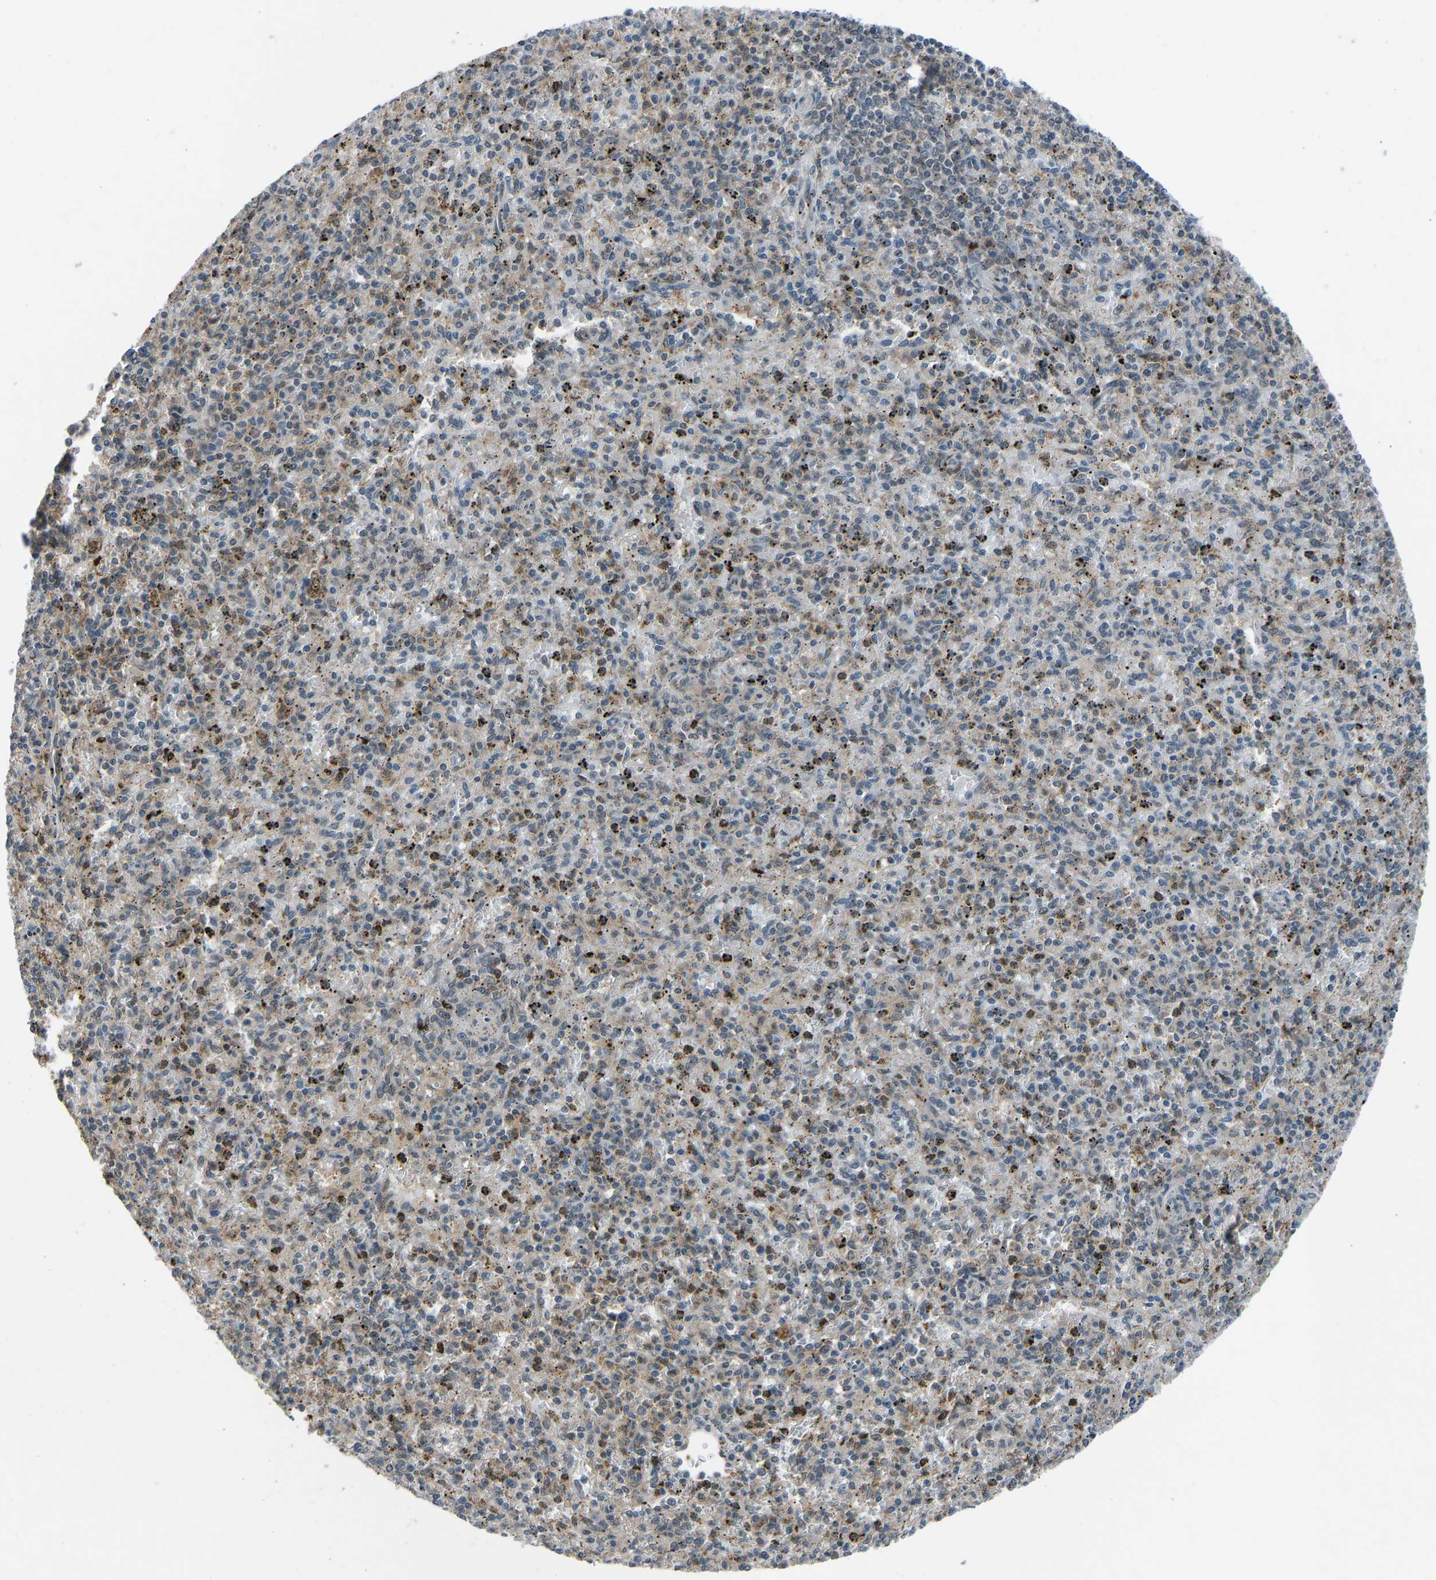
{"staining": {"intensity": "weak", "quantity": "25%-75%", "location": "cytoplasmic/membranous"}, "tissue": "spleen", "cell_type": "Cells in red pulp", "image_type": "normal", "snomed": [{"axis": "morphology", "description": "Normal tissue, NOS"}, {"axis": "topography", "description": "Spleen"}], "caption": "A low amount of weak cytoplasmic/membranous expression is seen in approximately 25%-75% of cells in red pulp in unremarkable spleen. The protein of interest is shown in brown color, while the nuclei are stained blue.", "gene": "SLC43A1", "patient": {"sex": "male", "age": 72}}